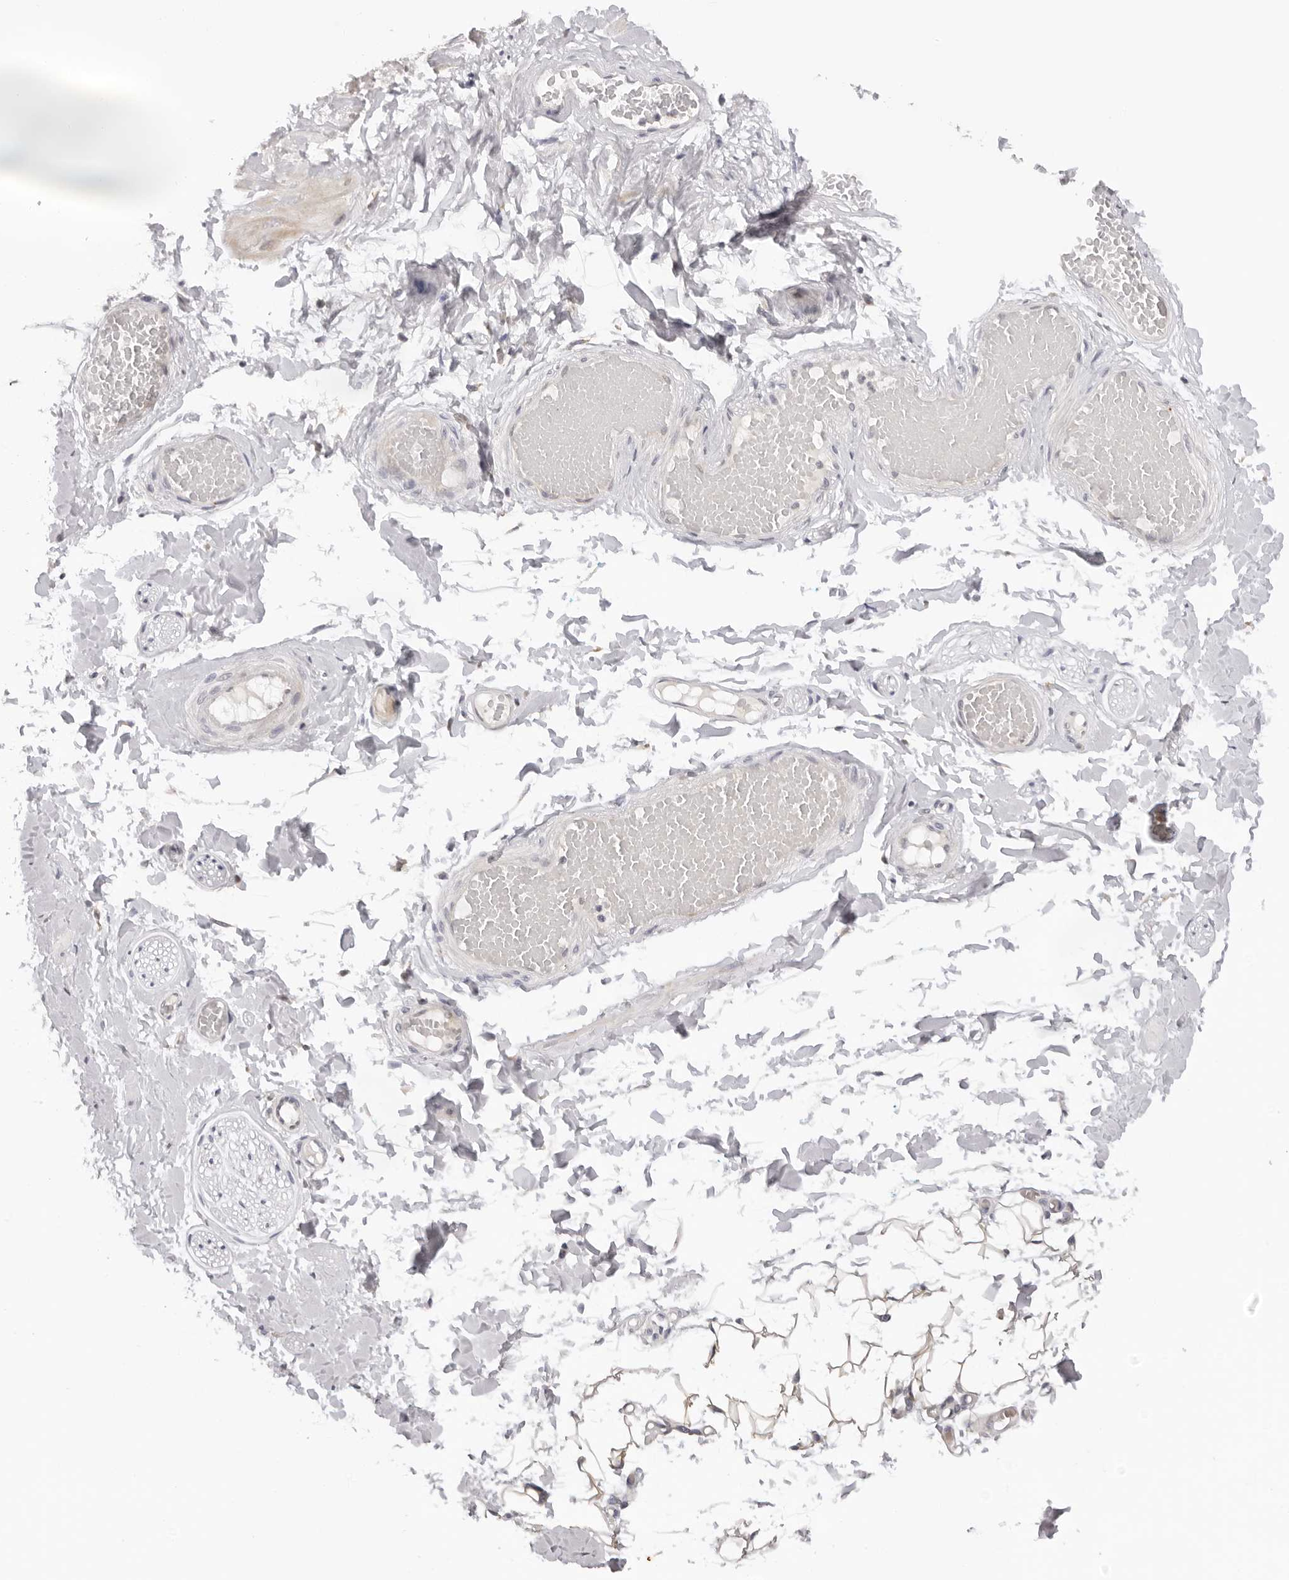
{"staining": {"intensity": "negative", "quantity": "none", "location": "none"}, "tissue": "adipose tissue", "cell_type": "Adipocytes", "image_type": "normal", "snomed": [{"axis": "morphology", "description": "Normal tissue, NOS"}, {"axis": "topography", "description": "Adipose tissue"}, {"axis": "topography", "description": "Vascular tissue"}, {"axis": "topography", "description": "Peripheral nerve tissue"}], "caption": "Immunohistochemistry (IHC) micrograph of normal adipose tissue: human adipose tissue stained with DAB (3,3'-diaminobenzidine) demonstrates no significant protein positivity in adipocytes.", "gene": "IL17RA", "patient": {"sex": "male", "age": 25}}